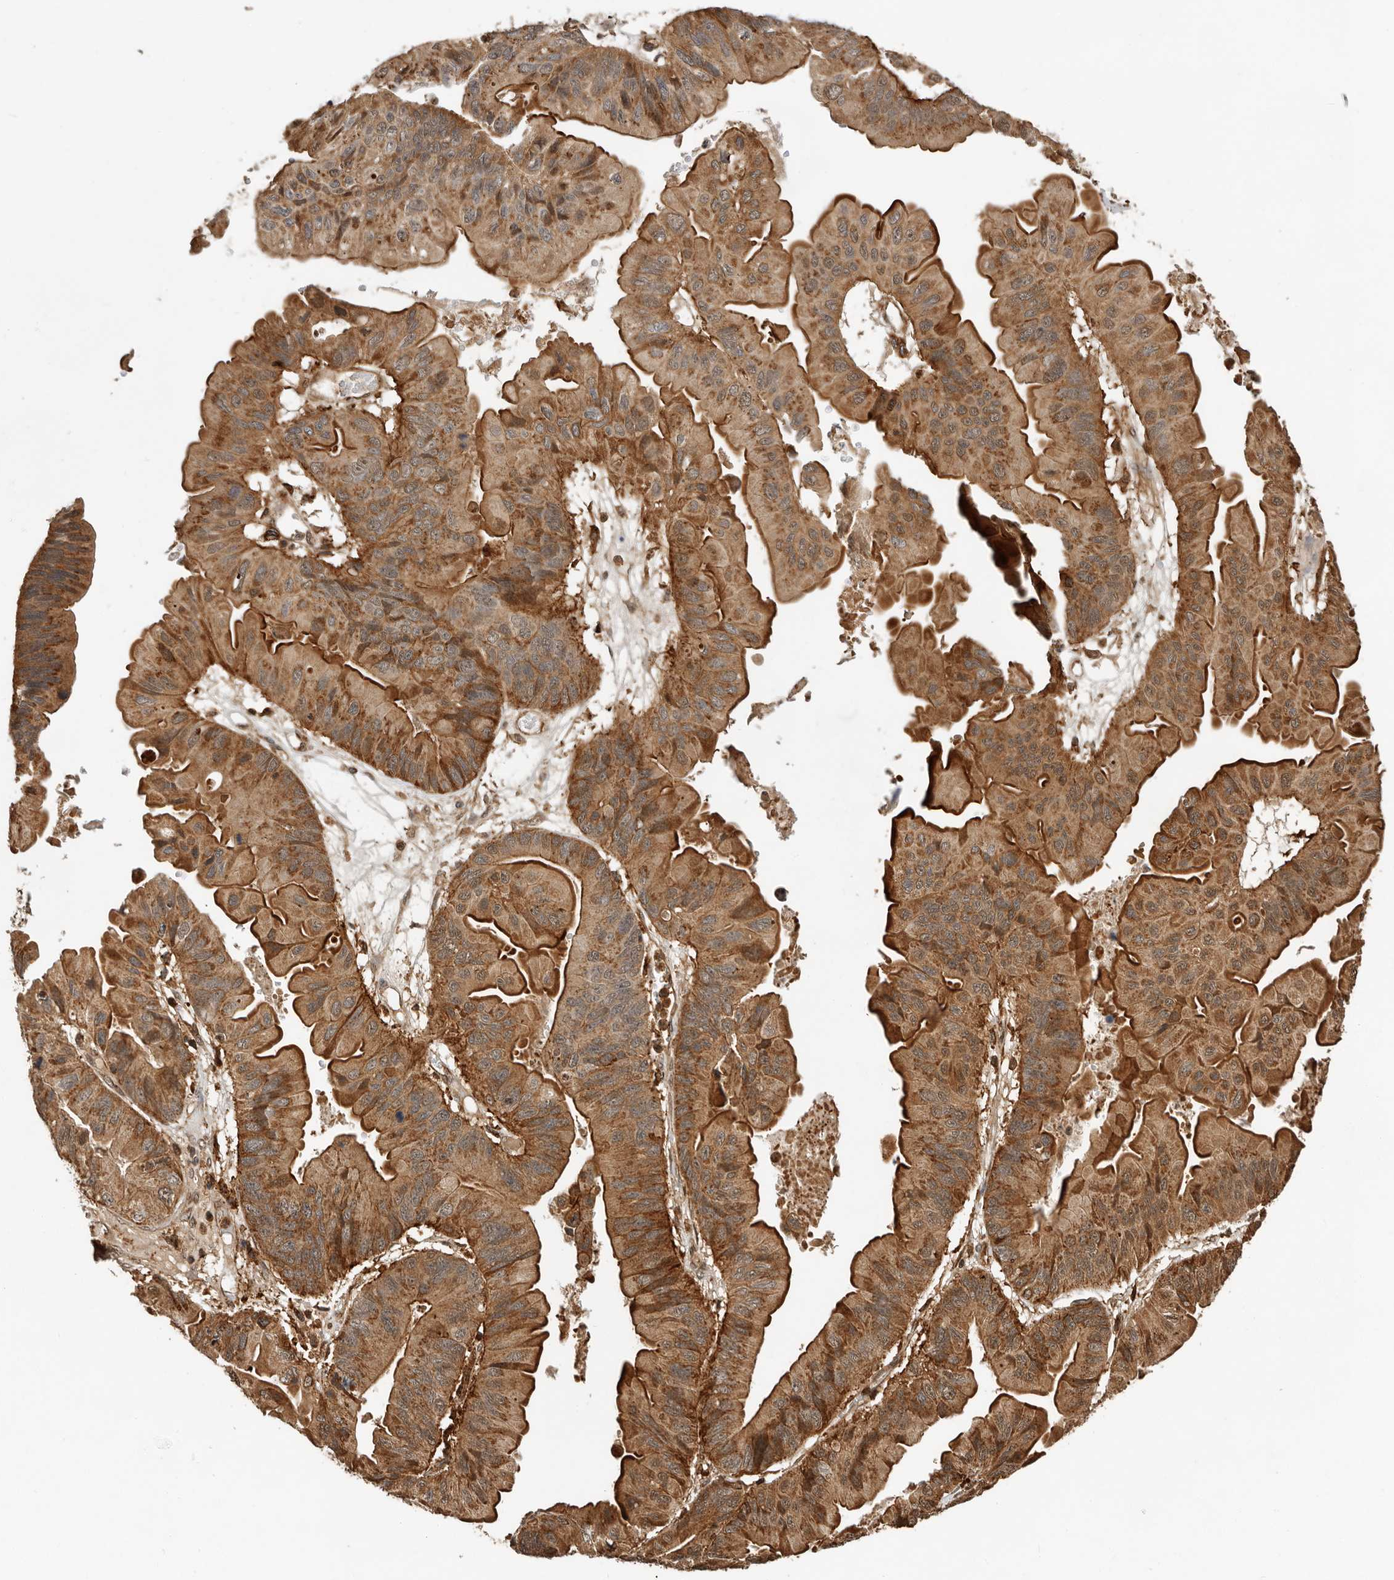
{"staining": {"intensity": "strong", "quantity": ">75%", "location": "cytoplasmic/membranous"}, "tissue": "ovarian cancer", "cell_type": "Tumor cells", "image_type": "cancer", "snomed": [{"axis": "morphology", "description": "Cystadenocarcinoma, mucinous, NOS"}, {"axis": "topography", "description": "Ovary"}], "caption": "Approximately >75% of tumor cells in human ovarian cancer display strong cytoplasmic/membranous protein staining as visualized by brown immunohistochemical staining.", "gene": "RNF157", "patient": {"sex": "female", "age": 61}}